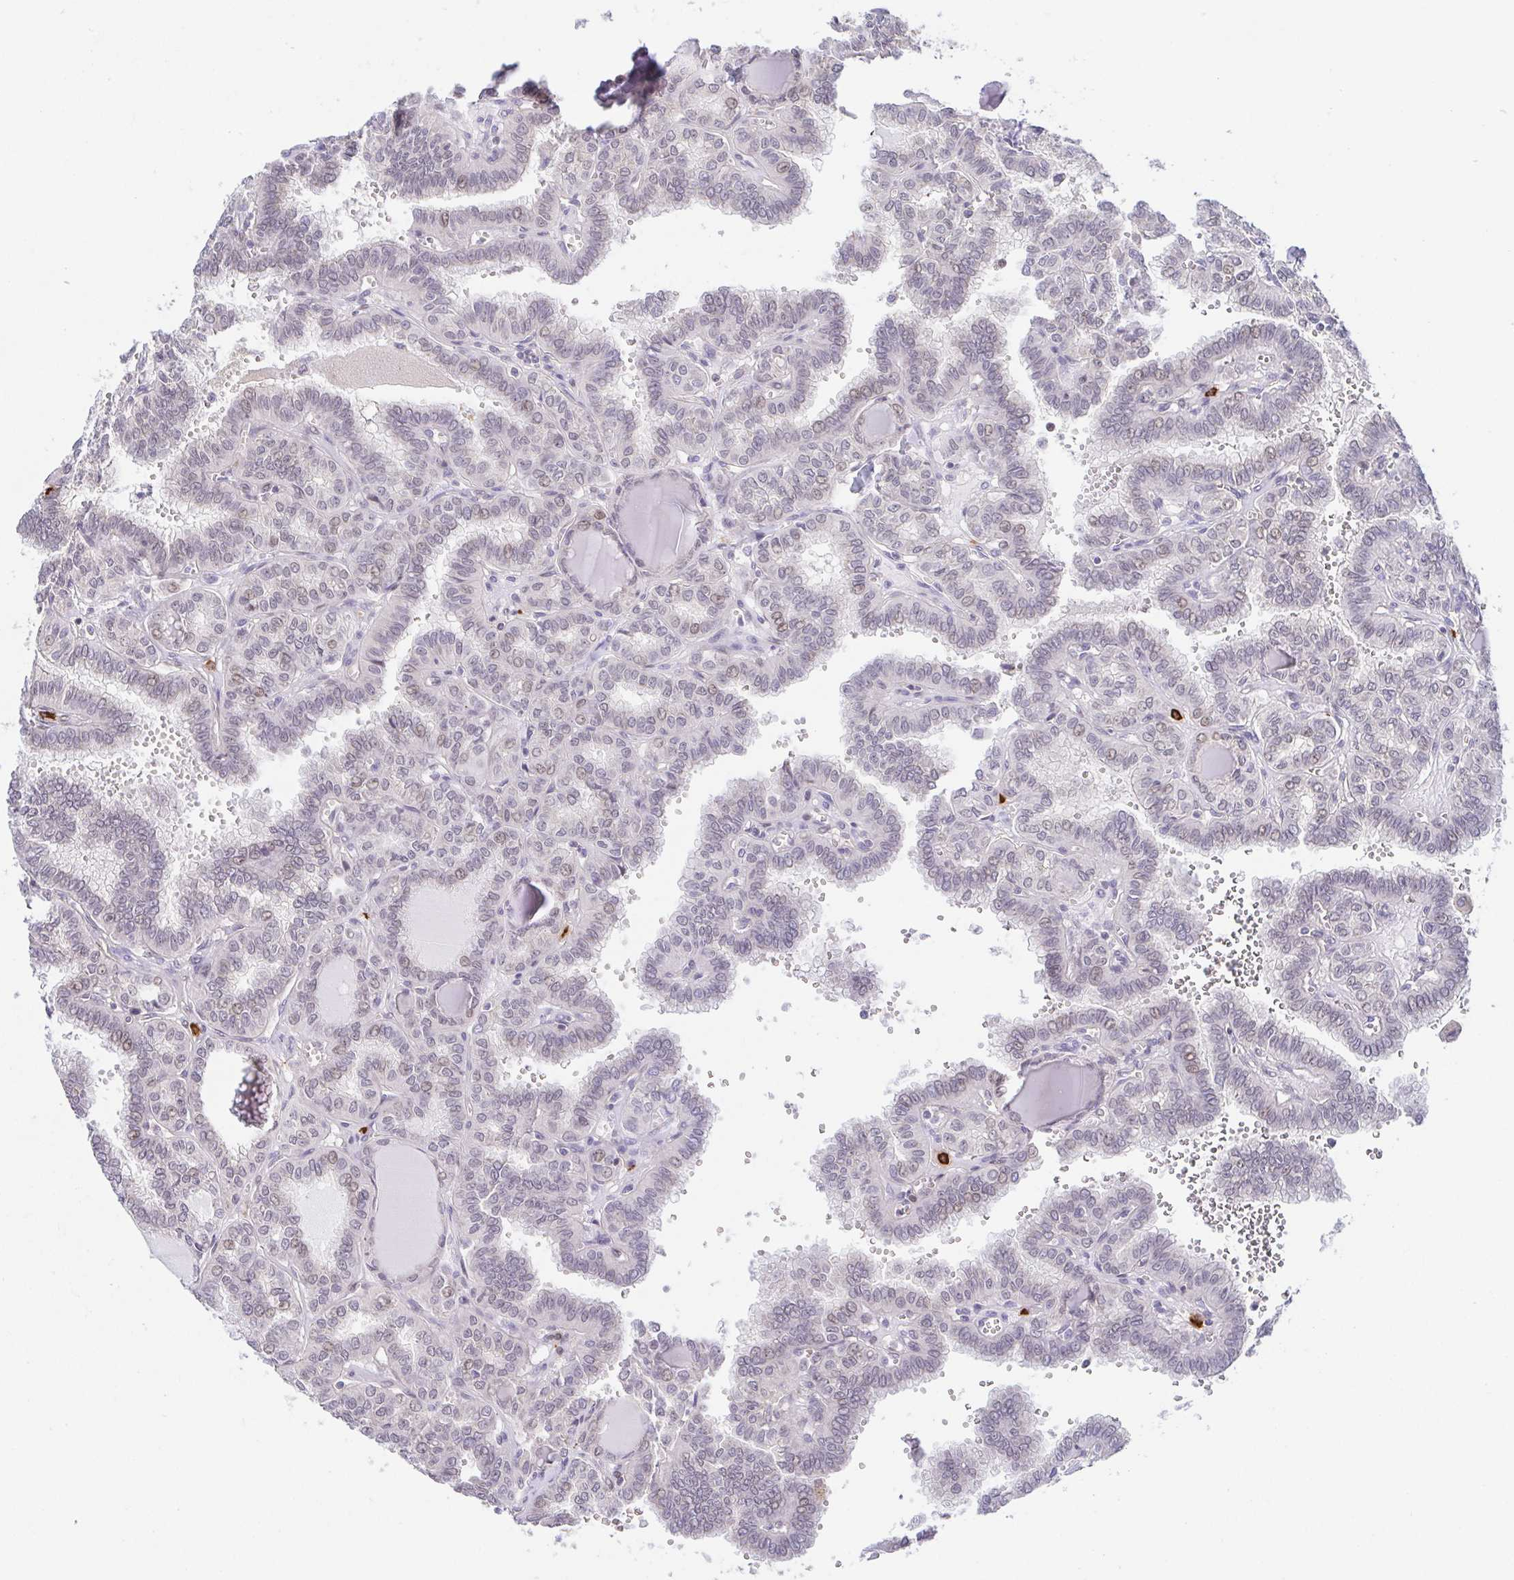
{"staining": {"intensity": "weak", "quantity": "<25%", "location": "nuclear"}, "tissue": "thyroid cancer", "cell_type": "Tumor cells", "image_type": "cancer", "snomed": [{"axis": "morphology", "description": "Papillary adenocarcinoma, NOS"}, {"axis": "topography", "description": "Thyroid gland"}], "caption": "Papillary adenocarcinoma (thyroid) was stained to show a protein in brown. There is no significant positivity in tumor cells.", "gene": "PREPL", "patient": {"sex": "female", "age": 41}}